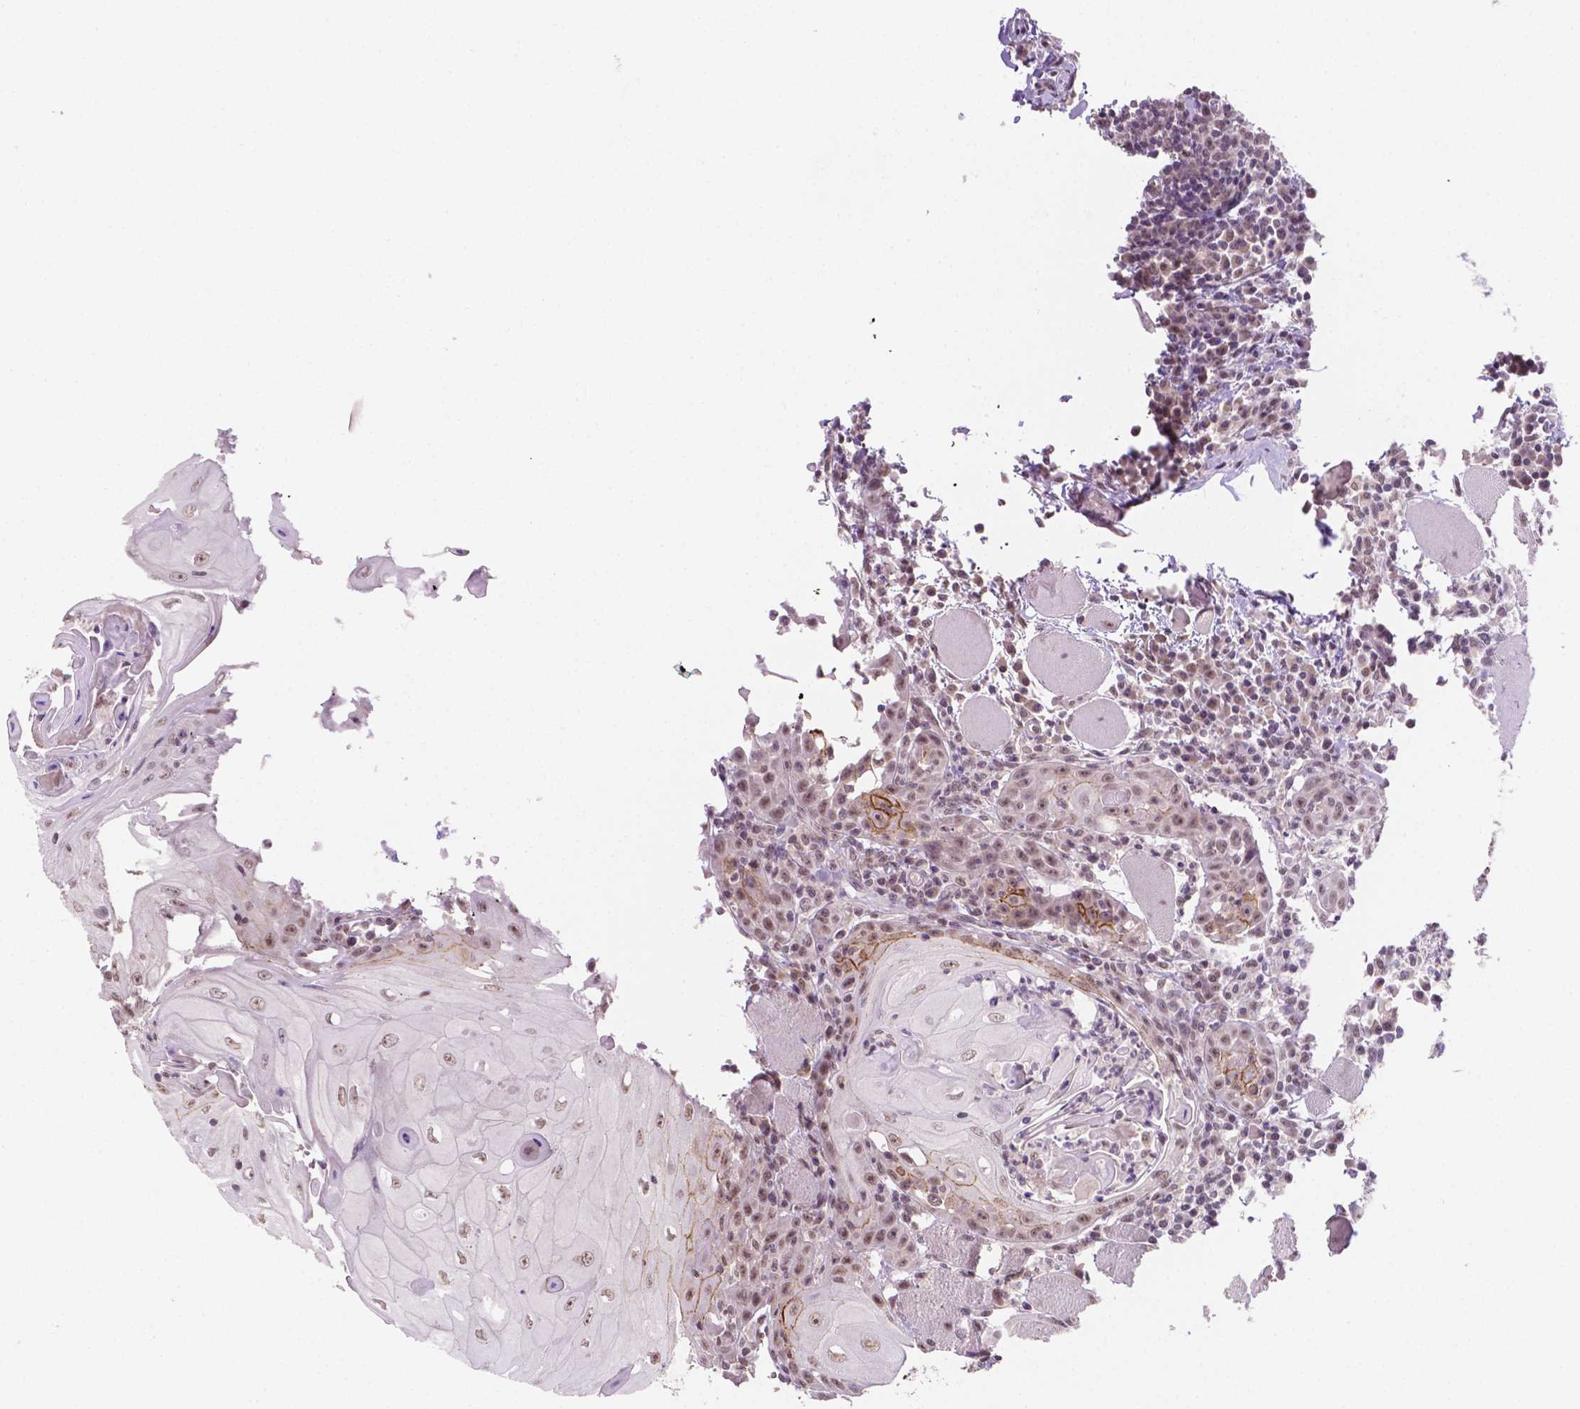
{"staining": {"intensity": "weak", "quantity": "<25%", "location": "nuclear"}, "tissue": "head and neck cancer", "cell_type": "Tumor cells", "image_type": "cancer", "snomed": [{"axis": "morphology", "description": "Squamous cell carcinoma, NOS"}, {"axis": "topography", "description": "Head-Neck"}], "caption": "IHC histopathology image of neoplastic tissue: squamous cell carcinoma (head and neck) stained with DAB (3,3'-diaminobenzidine) displays no significant protein expression in tumor cells. (DAB IHC visualized using brightfield microscopy, high magnification).", "gene": "SHLD3", "patient": {"sex": "male", "age": 52}}